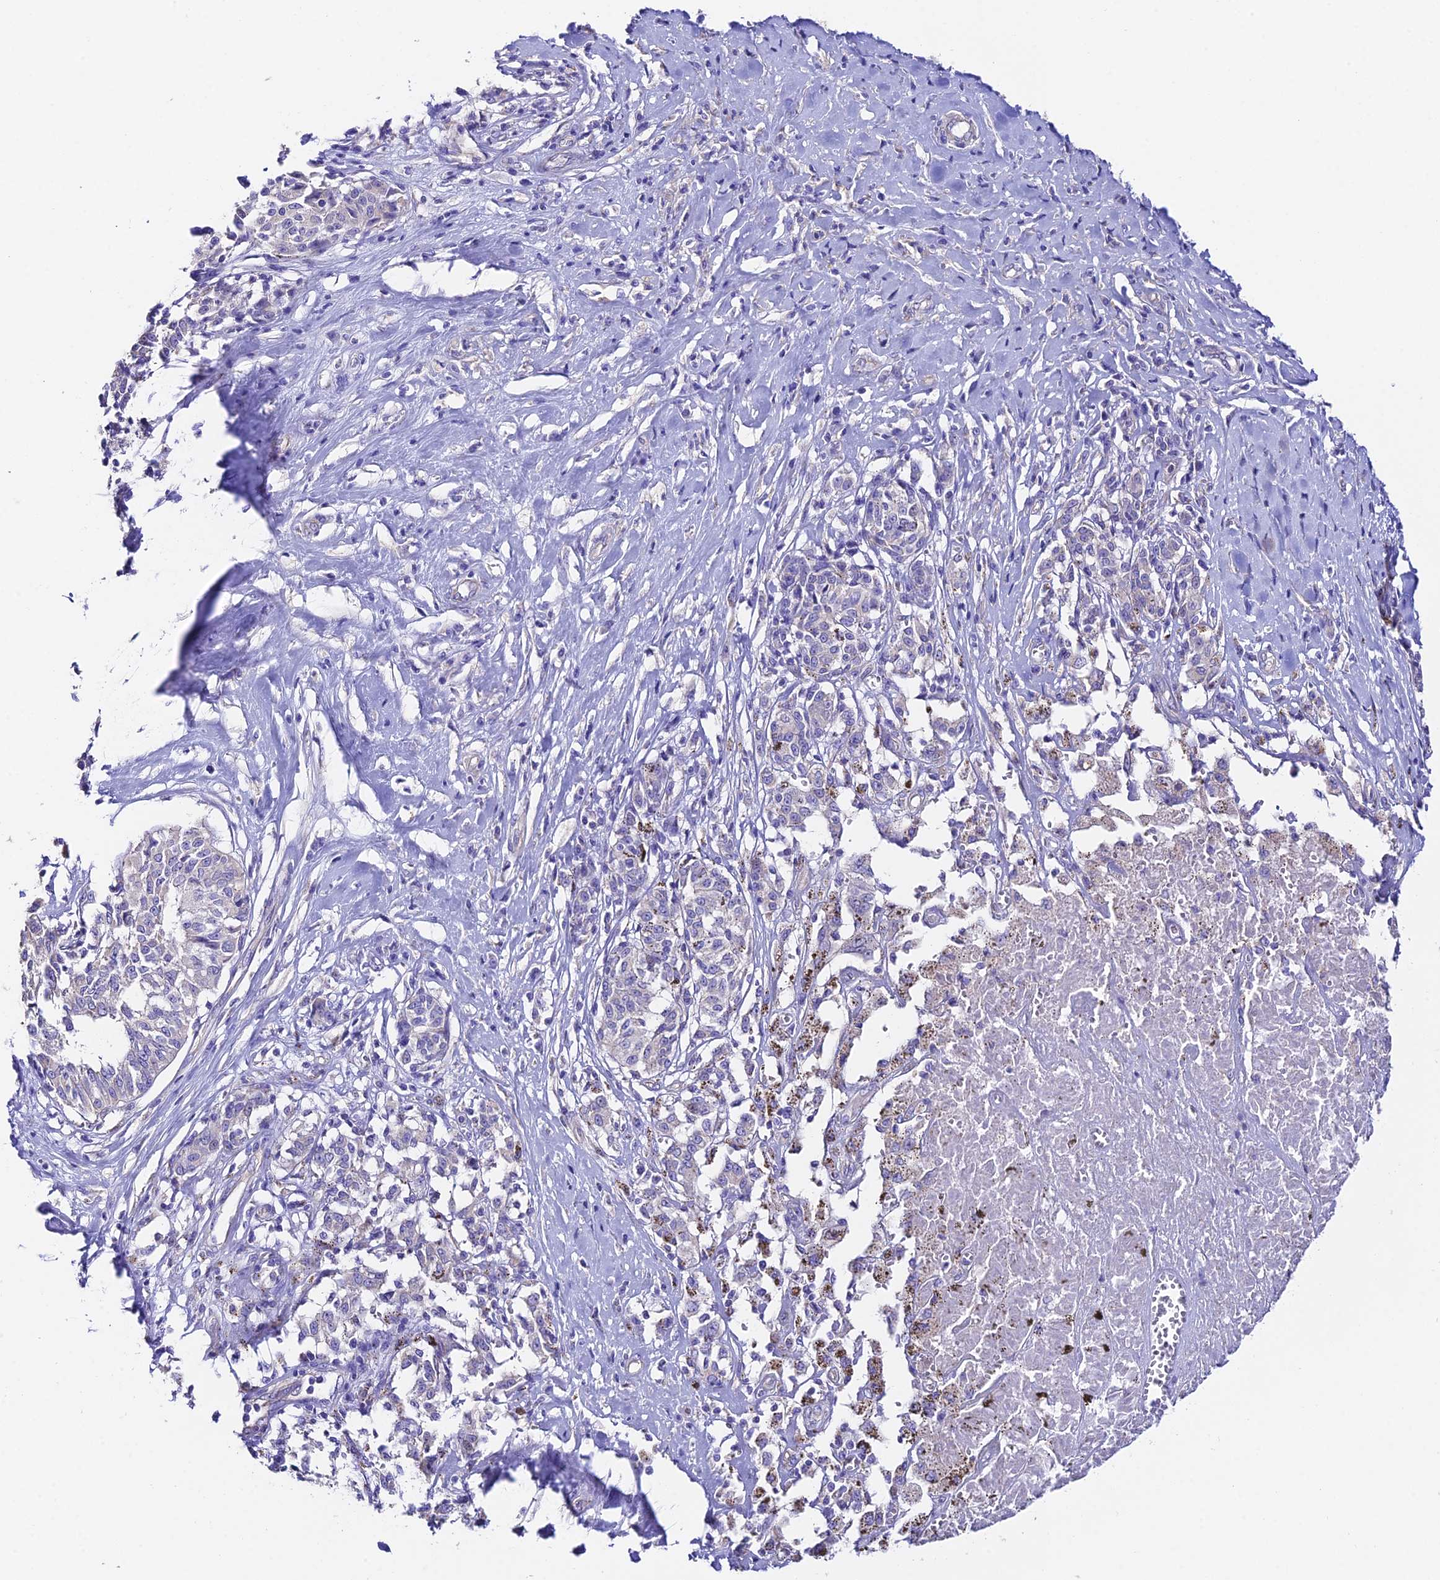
{"staining": {"intensity": "negative", "quantity": "none", "location": "none"}, "tissue": "melanoma", "cell_type": "Tumor cells", "image_type": "cancer", "snomed": [{"axis": "morphology", "description": "Malignant melanoma, NOS"}, {"axis": "topography", "description": "Skin"}], "caption": "Immunohistochemistry (IHC) photomicrograph of melanoma stained for a protein (brown), which exhibits no positivity in tumor cells.", "gene": "QRFP", "patient": {"sex": "female", "age": 72}}